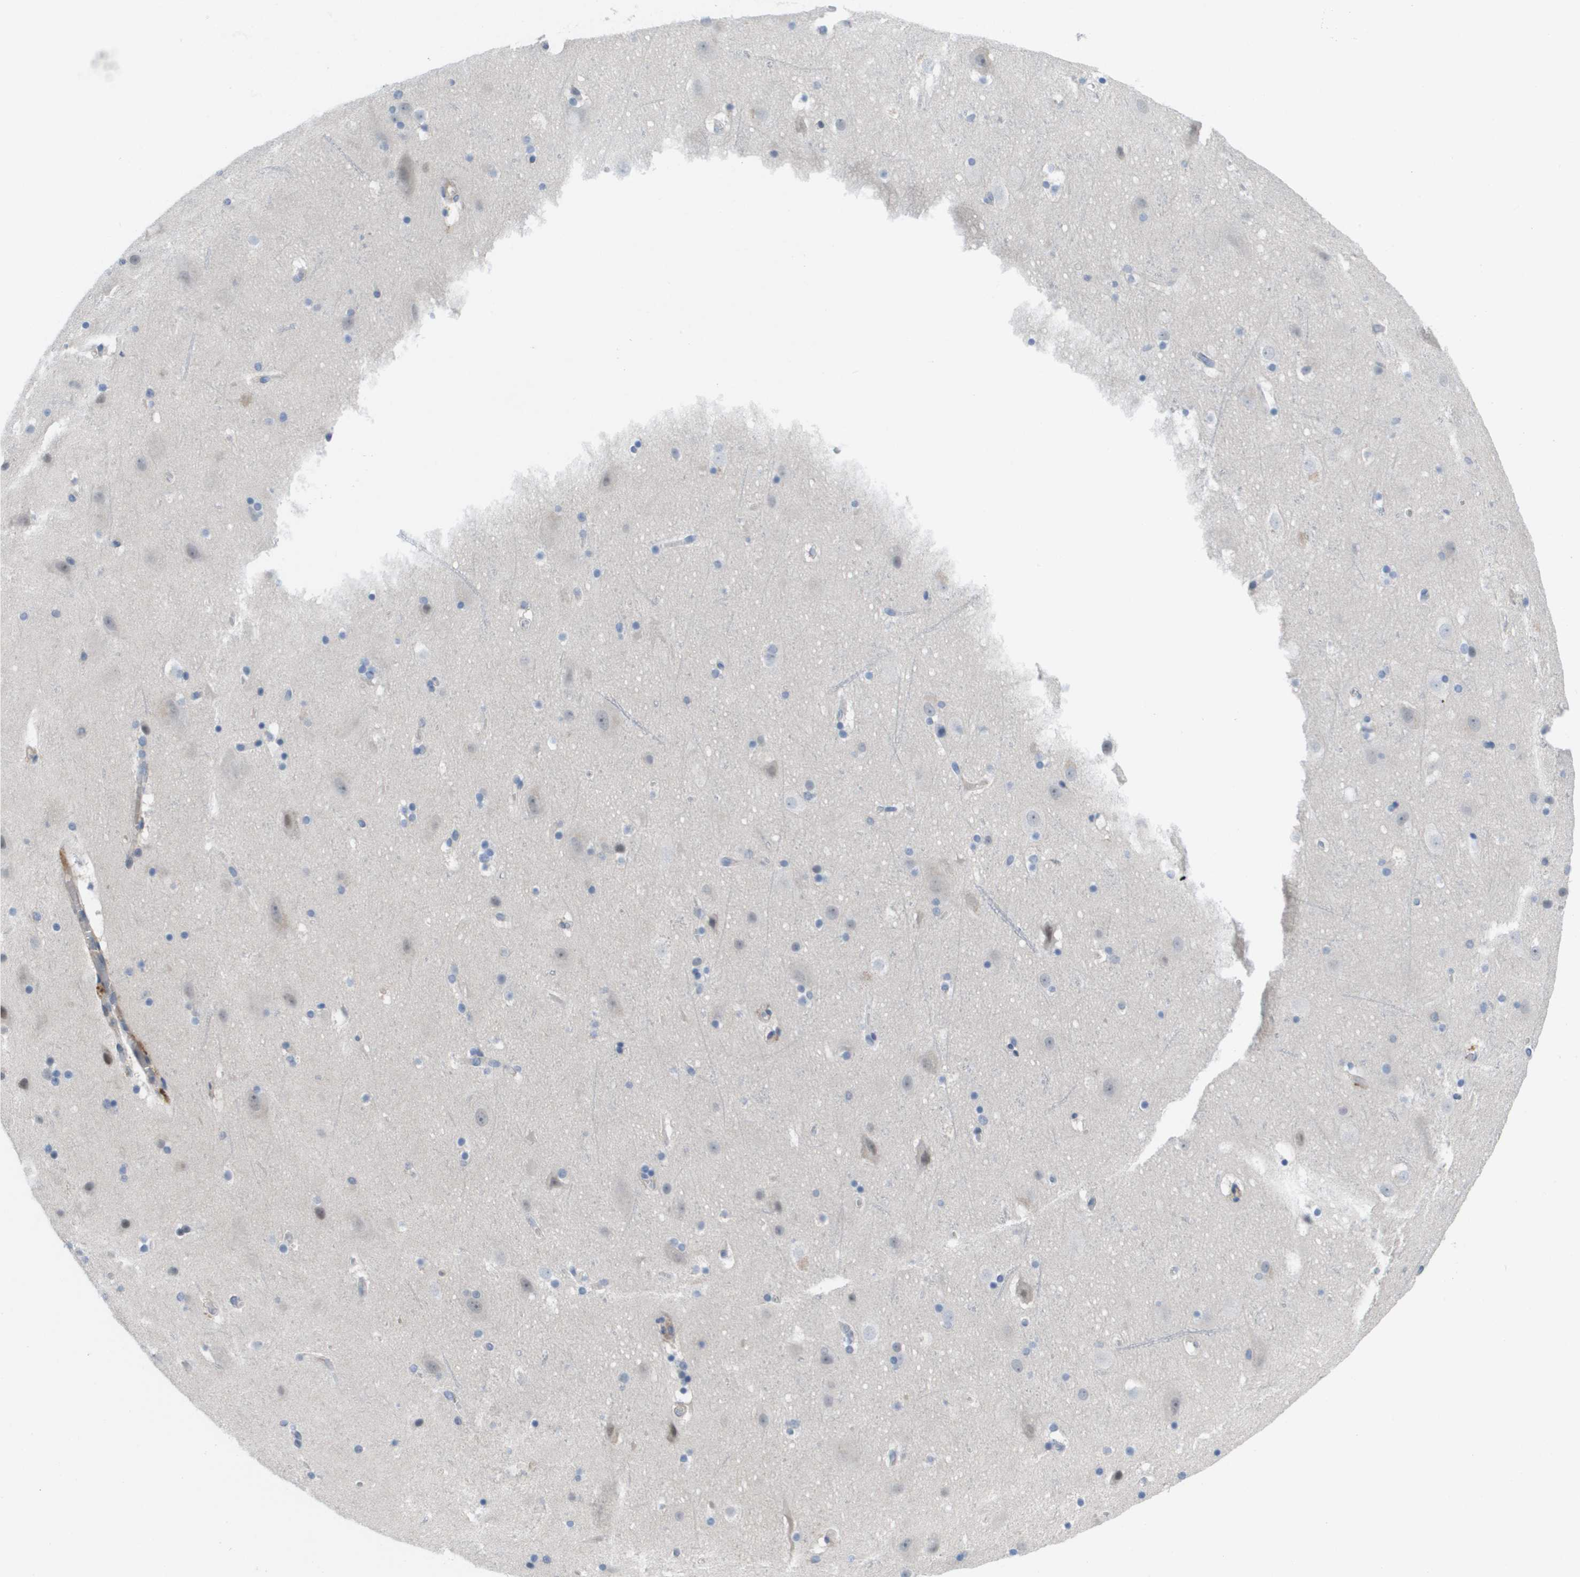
{"staining": {"intensity": "moderate", "quantity": "25%-75%", "location": "cytoplasmic/membranous"}, "tissue": "cerebral cortex", "cell_type": "Endothelial cells", "image_type": "normal", "snomed": [{"axis": "morphology", "description": "Normal tissue, NOS"}, {"axis": "topography", "description": "Cerebral cortex"}], "caption": "Immunohistochemical staining of unremarkable human cerebral cortex shows 25%-75% levels of moderate cytoplasmic/membranous protein staining in about 25%-75% of endothelial cells.", "gene": "MARCHF8", "patient": {"sex": "male", "age": 45}}